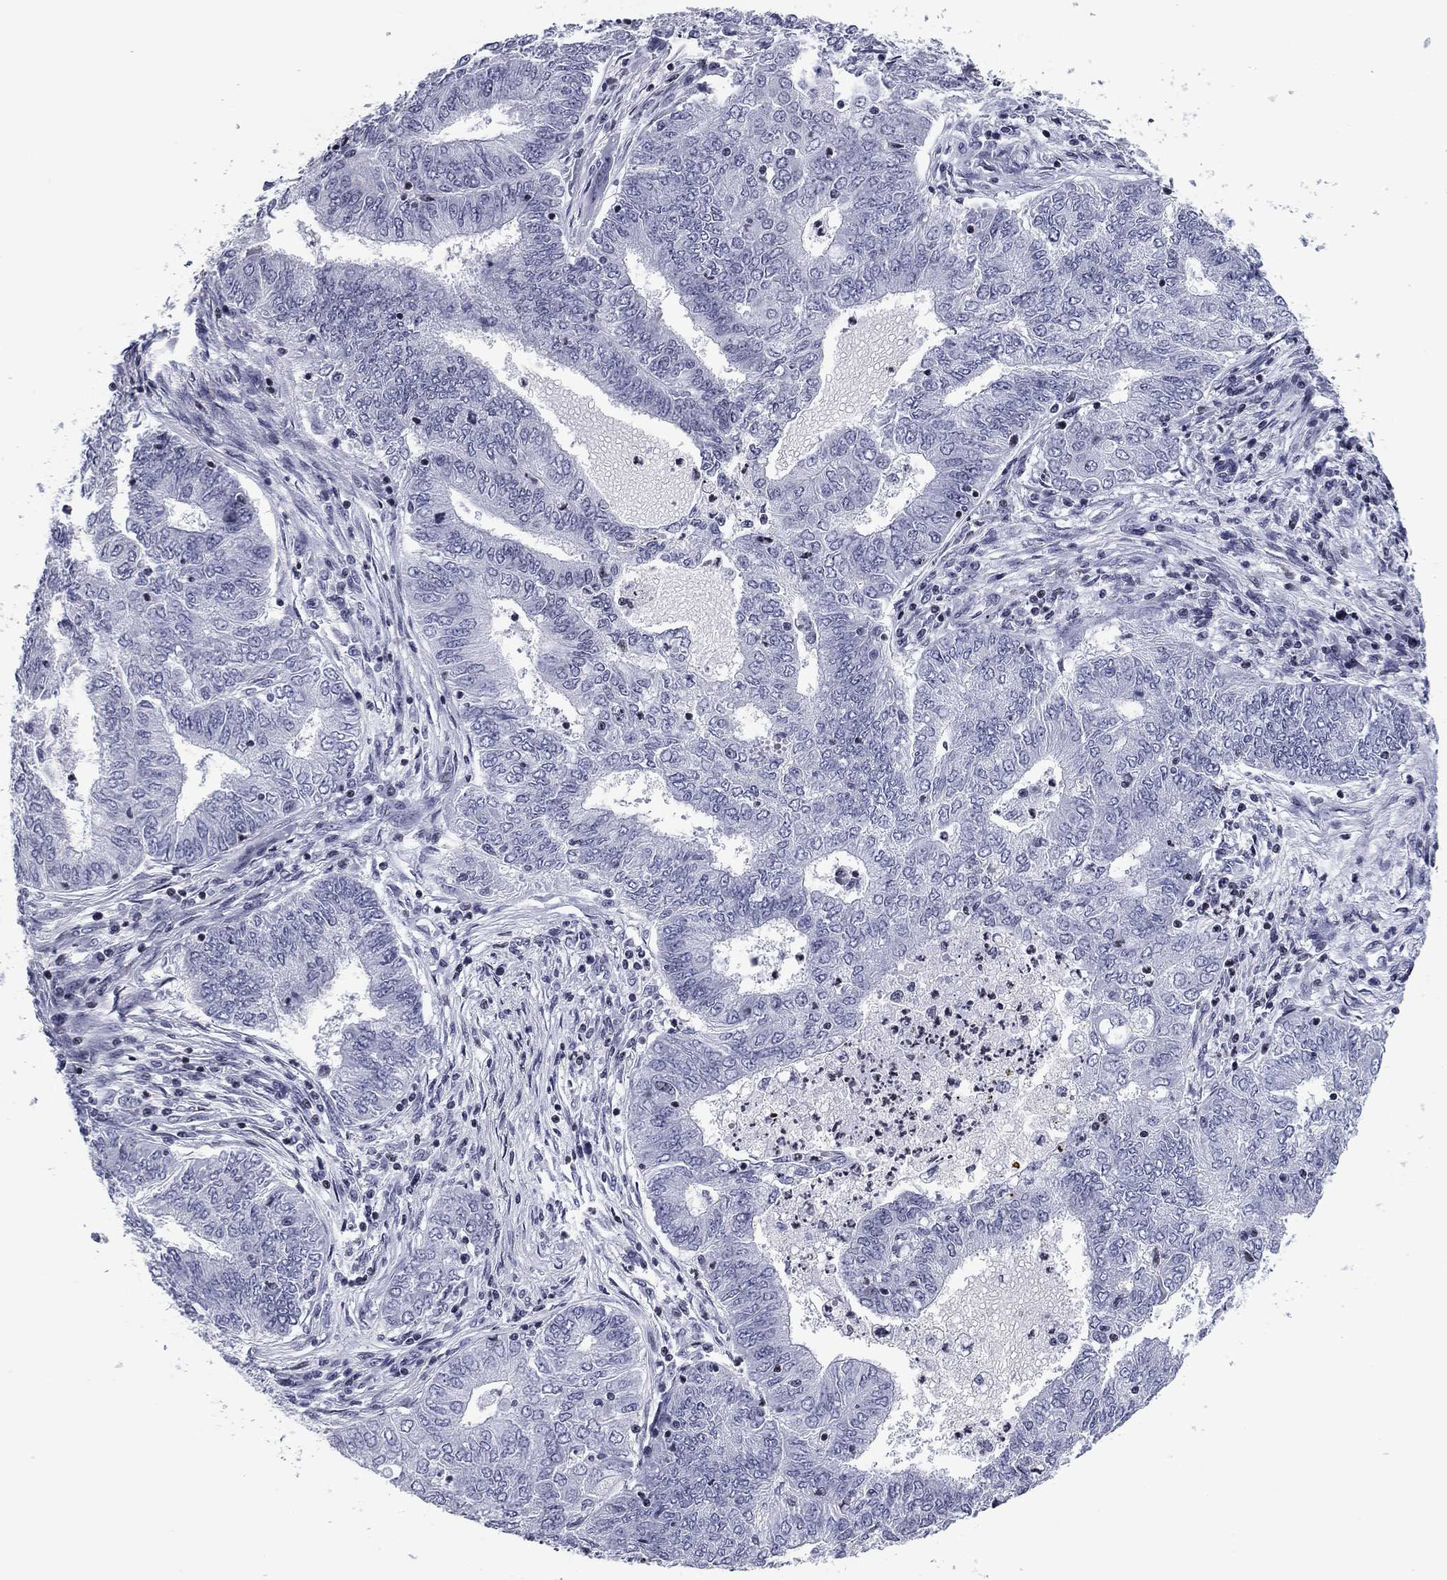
{"staining": {"intensity": "negative", "quantity": "none", "location": "none"}, "tissue": "endometrial cancer", "cell_type": "Tumor cells", "image_type": "cancer", "snomed": [{"axis": "morphology", "description": "Adenocarcinoma, NOS"}, {"axis": "topography", "description": "Endometrium"}], "caption": "Immunohistochemistry (IHC) histopathology image of endometrial cancer stained for a protein (brown), which reveals no staining in tumor cells.", "gene": "CCDC144A", "patient": {"sex": "female", "age": 62}}